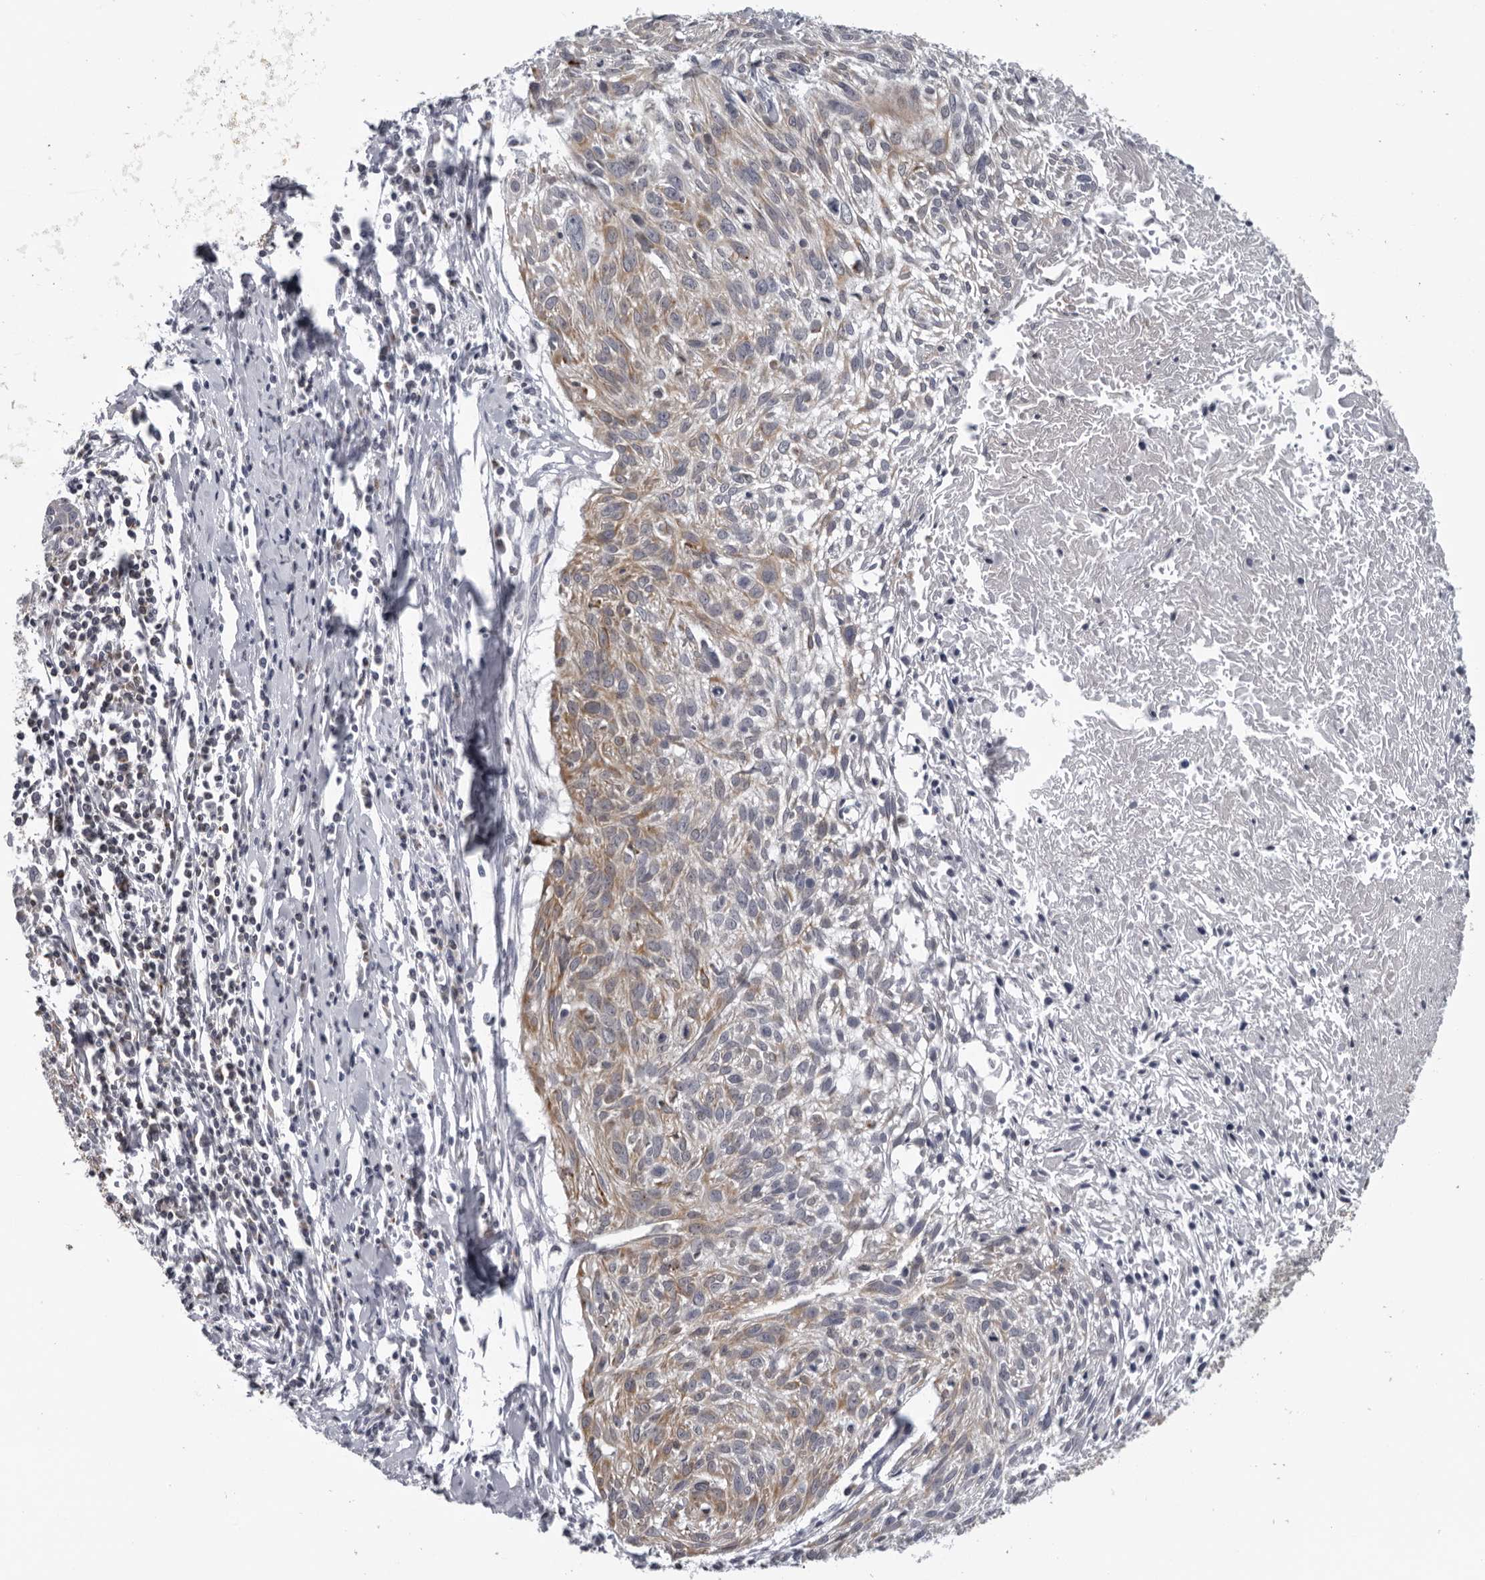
{"staining": {"intensity": "weak", "quantity": ">75%", "location": "cytoplasmic/membranous"}, "tissue": "cervical cancer", "cell_type": "Tumor cells", "image_type": "cancer", "snomed": [{"axis": "morphology", "description": "Squamous cell carcinoma, NOS"}, {"axis": "topography", "description": "Cervix"}], "caption": "Tumor cells display low levels of weak cytoplasmic/membranous positivity in about >75% of cells in squamous cell carcinoma (cervical).", "gene": "CPT2", "patient": {"sex": "female", "age": 51}}